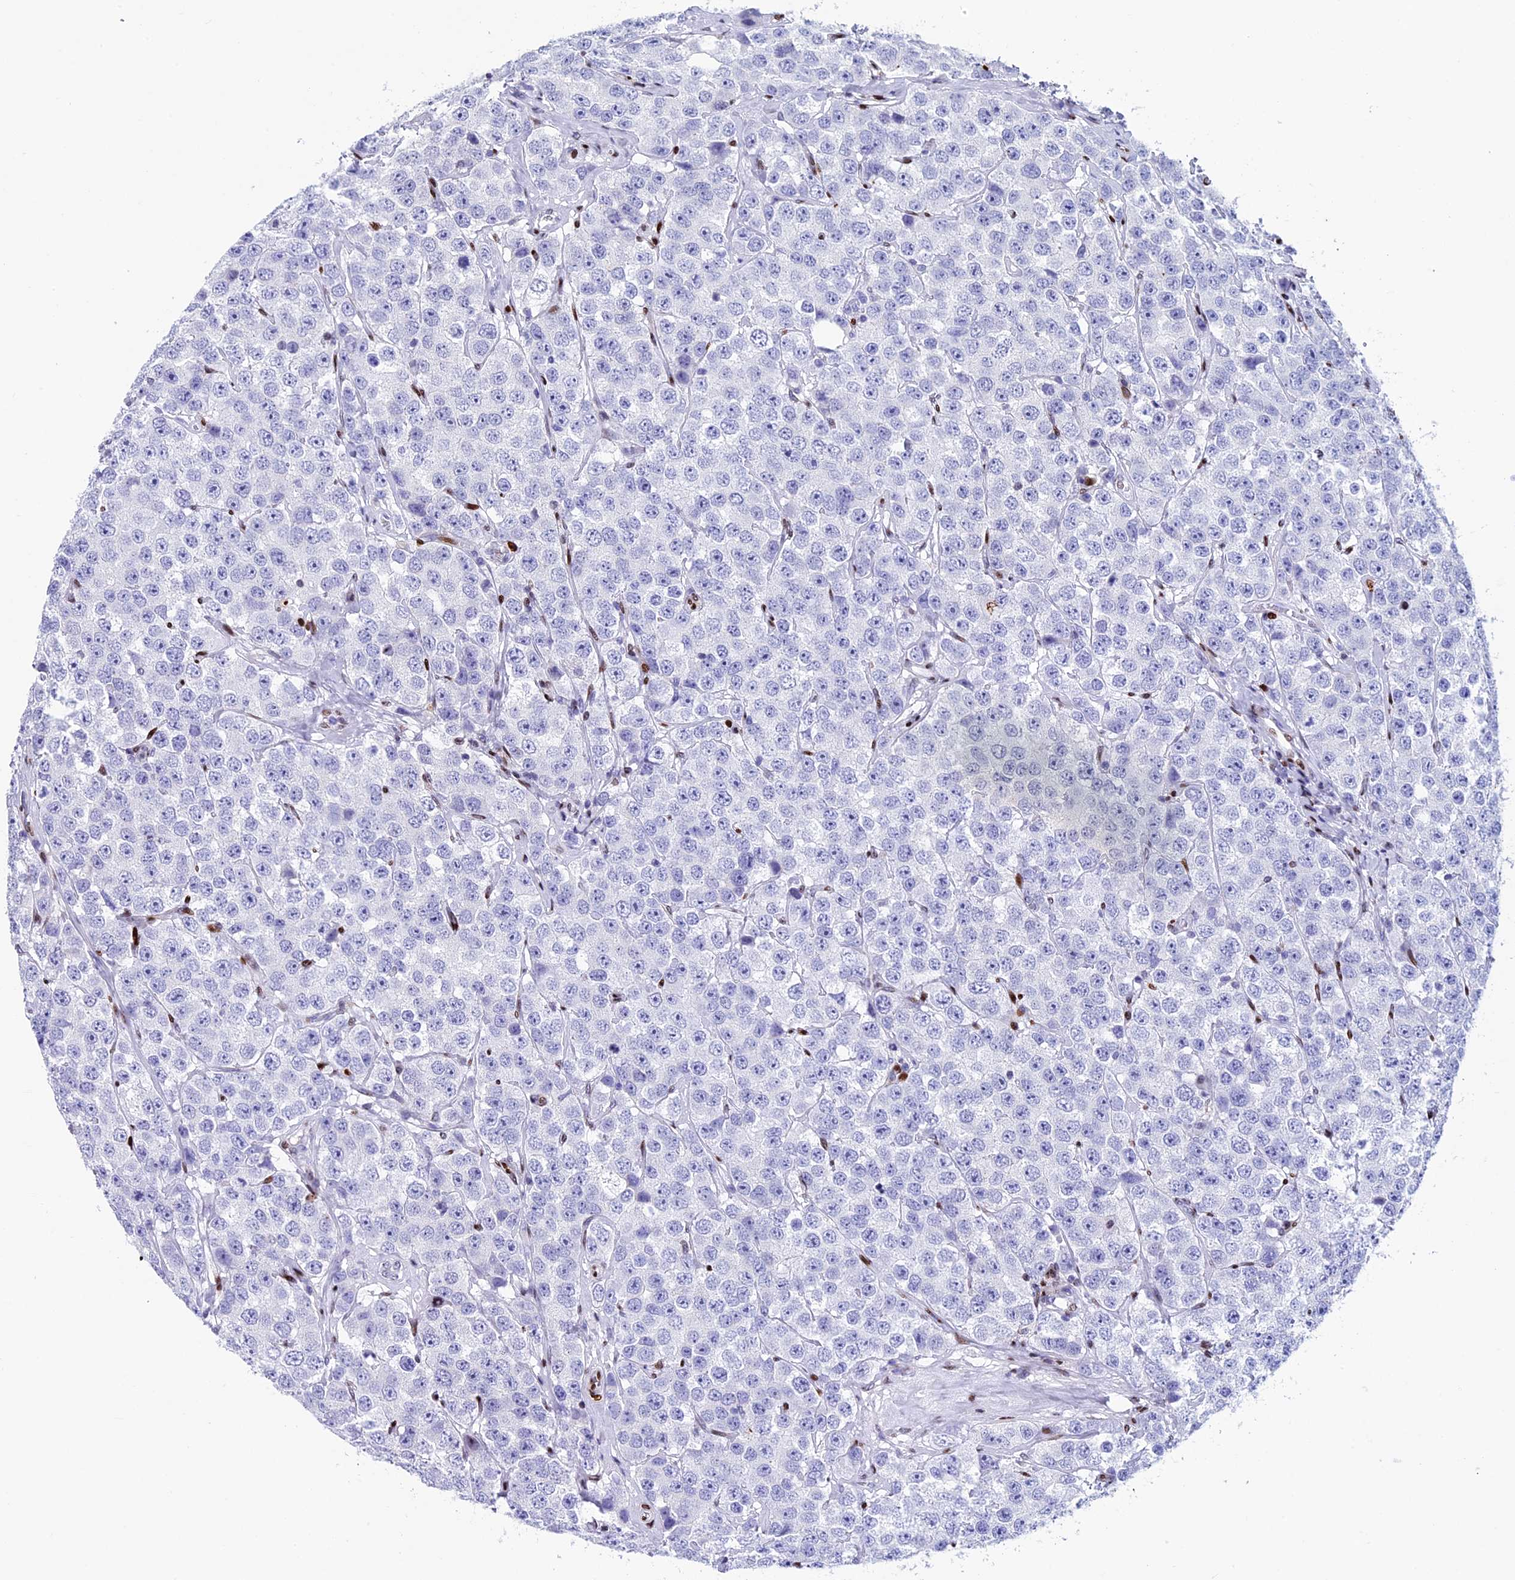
{"staining": {"intensity": "negative", "quantity": "none", "location": "none"}, "tissue": "testis cancer", "cell_type": "Tumor cells", "image_type": "cancer", "snomed": [{"axis": "morphology", "description": "Seminoma, NOS"}, {"axis": "topography", "description": "Testis"}], "caption": "High magnification brightfield microscopy of testis cancer stained with DAB (brown) and counterstained with hematoxylin (blue): tumor cells show no significant staining. (Stains: DAB (3,3'-diaminobenzidine) immunohistochemistry (IHC) with hematoxylin counter stain, Microscopy: brightfield microscopy at high magnification).", "gene": "BTBD3", "patient": {"sex": "male", "age": 28}}